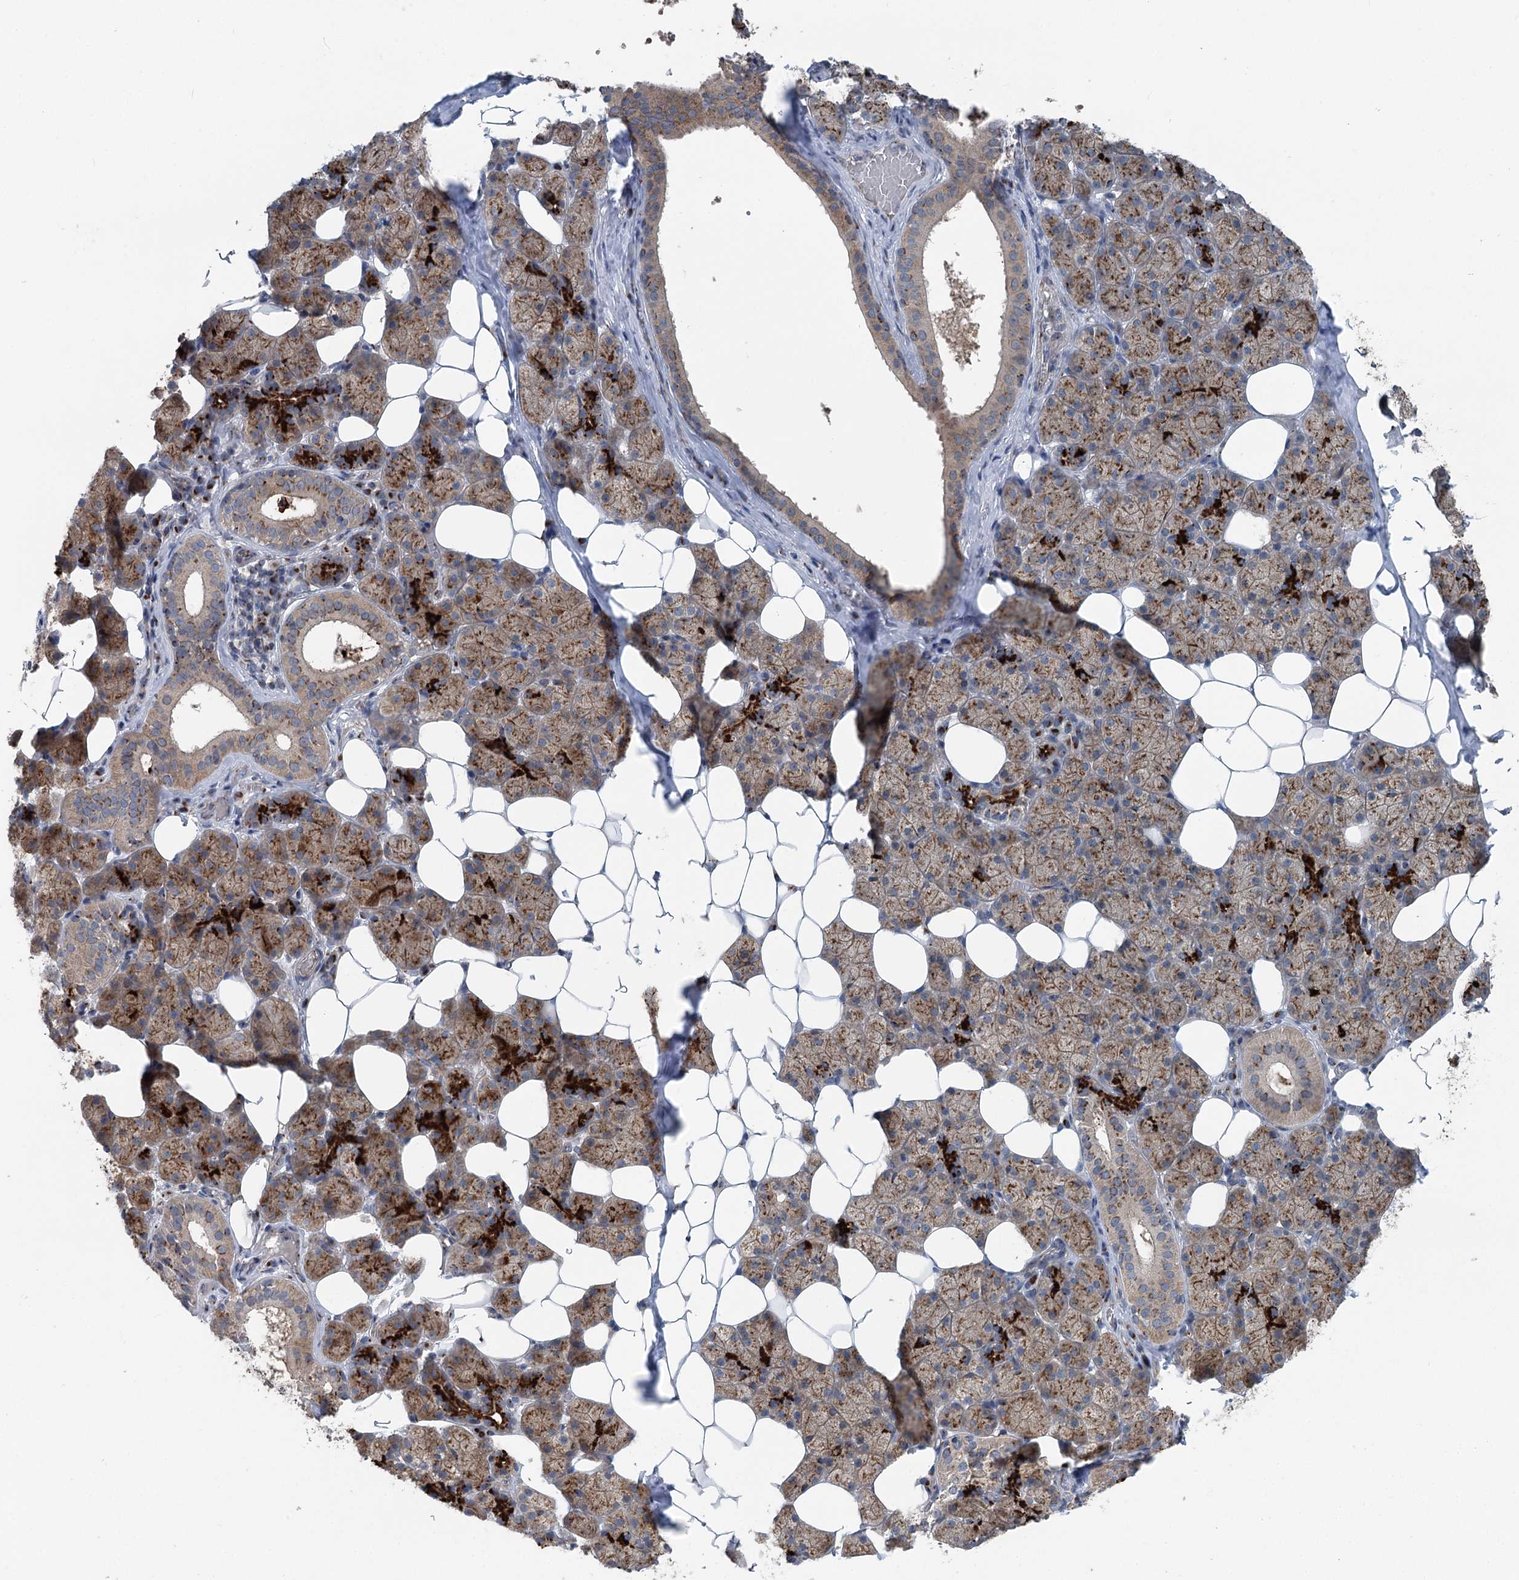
{"staining": {"intensity": "moderate", "quantity": ">75%", "location": "cytoplasmic/membranous"}, "tissue": "salivary gland", "cell_type": "Glandular cells", "image_type": "normal", "snomed": [{"axis": "morphology", "description": "Normal tissue, NOS"}, {"axis": "topography", "description": "Salivary gland"}], "caption": "A brown stain highlights moderate cytoplasmic/membranous expression of a protein in glandular cells of normal human salivary gland. (Stains: DAB in brown, nuclei in blue, Microscopy: brightfield microscopy at high magnification).", "gene": "ITIH5", "patient": {"sex": "female", "age": 33}}